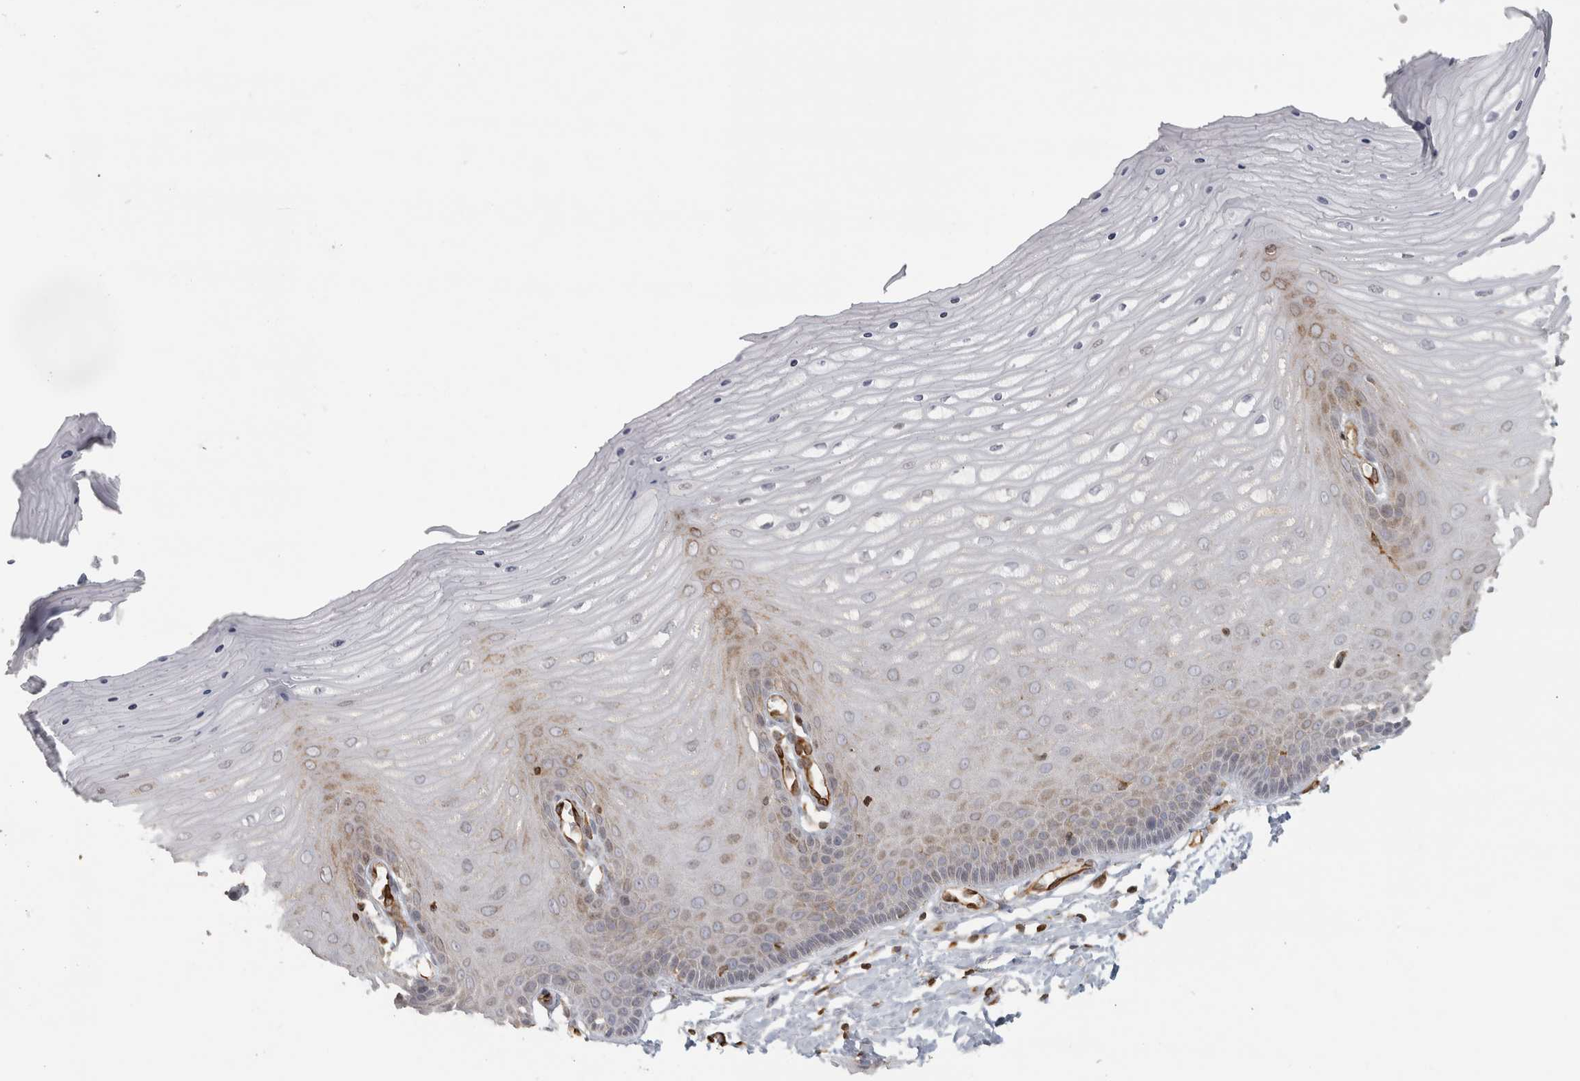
{"staining": {"intensity": "moderate", "quantity": "25%-75%", "location": "cytoplasmic/membranous"}, "tissue": "cervix", "cell_type": "Glandular cells", "image_type": "normal", "snomed": [{"axis": "morphology", "description": "Normal tissue, NOS"}, {"axis": "topography", "description": "Cervix"}], "caption": "A brown stain labels moderate cytoplasmic/membranous expression of a protein in glandular cells of unremarkable human cervix. (DAB = brown stain, brightfield microscopy at high magnification).", "gene": "HLA", "patient": {"sex": "female", "age": 55}}